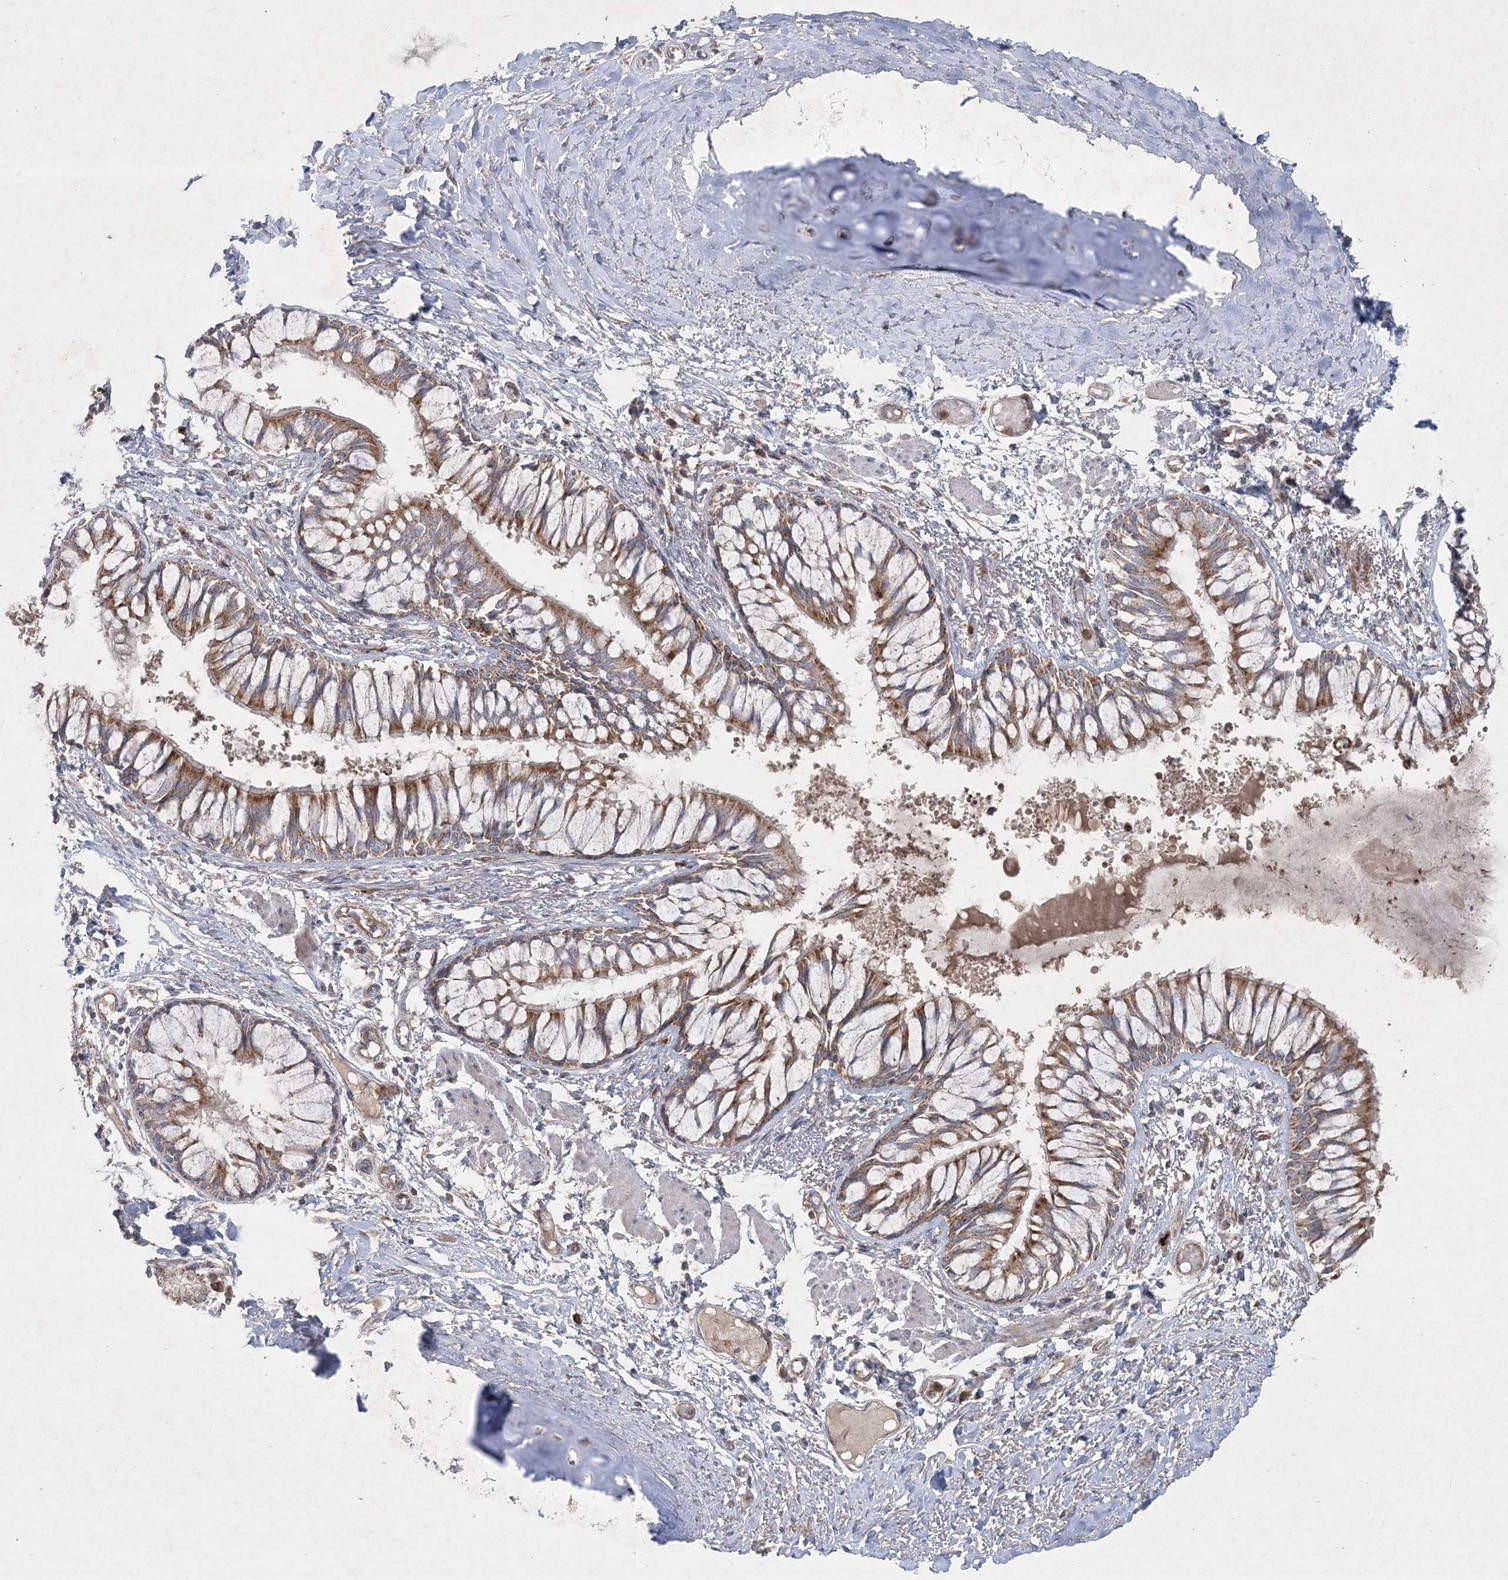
{"staining": {"intensity": "moderate", "quantity": ">75%", "location": "cytoplasmic/membranous"}, "tissue": "bronchus", "cell_type": "Respiratory epithelial cells", "image_type": "normal", "snomed": [{"axis": "morphology", "description": "Normal tissue, NOS"}, {"axis": "topography", "description": "Cartilage tissue"}, {"axis": "topography", "description": "Bronchus"}, {"axis": "topography", "description": "Lung"}], "caption": "This micrograph exhibits unremarkable bronchus stained with immunohistochemistry to label a protein in brown. The cytoplasmic/membranous of respiratory epithelial cells show moderate positivity for the protein. Nuclei are counter-stained blue.", "gene": "LRPPRC", "patient": {"sex": "male", "age": 64}}